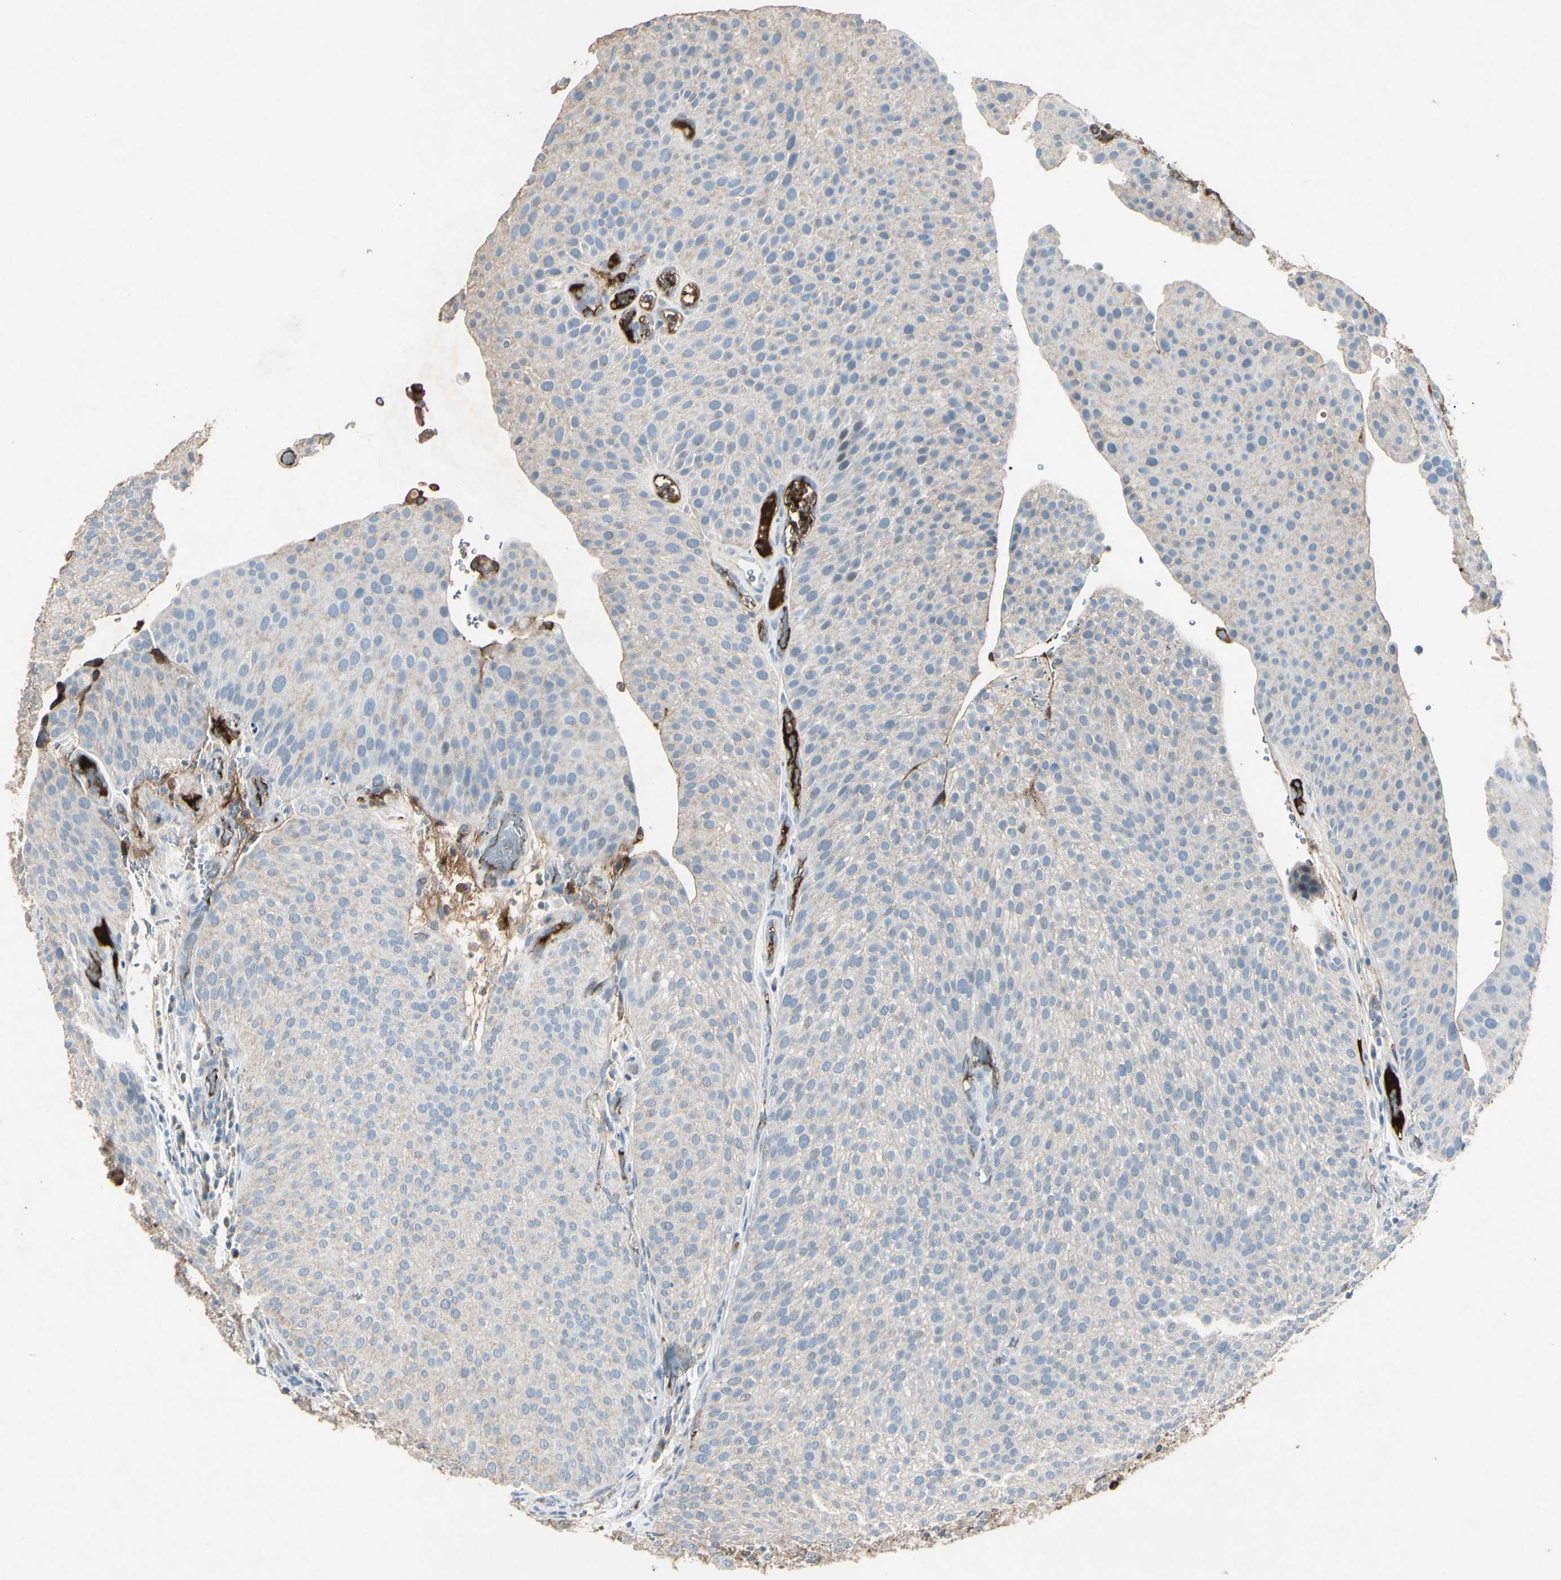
{"staining": {"intensity": "weak", "quantity": "<25%", "location": "cytoplasmic/membranous"}, "tissue": "urothelial cancer", "cell_type": "Tumor cells", "image_type": "cancer", "snomed": [{"axis": "morphology", "description": "Urothelial carcinoma, Low grade"}, {"axis": "topography", "description": "Smooth muscle"}, {"axis": "topography", "description": "Urinary bladder"}], "caption": "The immunohistochemistry histopathology image has no significant staining in tumor cells of urothelial cancer tissue.", "gene": "IGHM", "patient": {"sex": "male", "age": 60}}